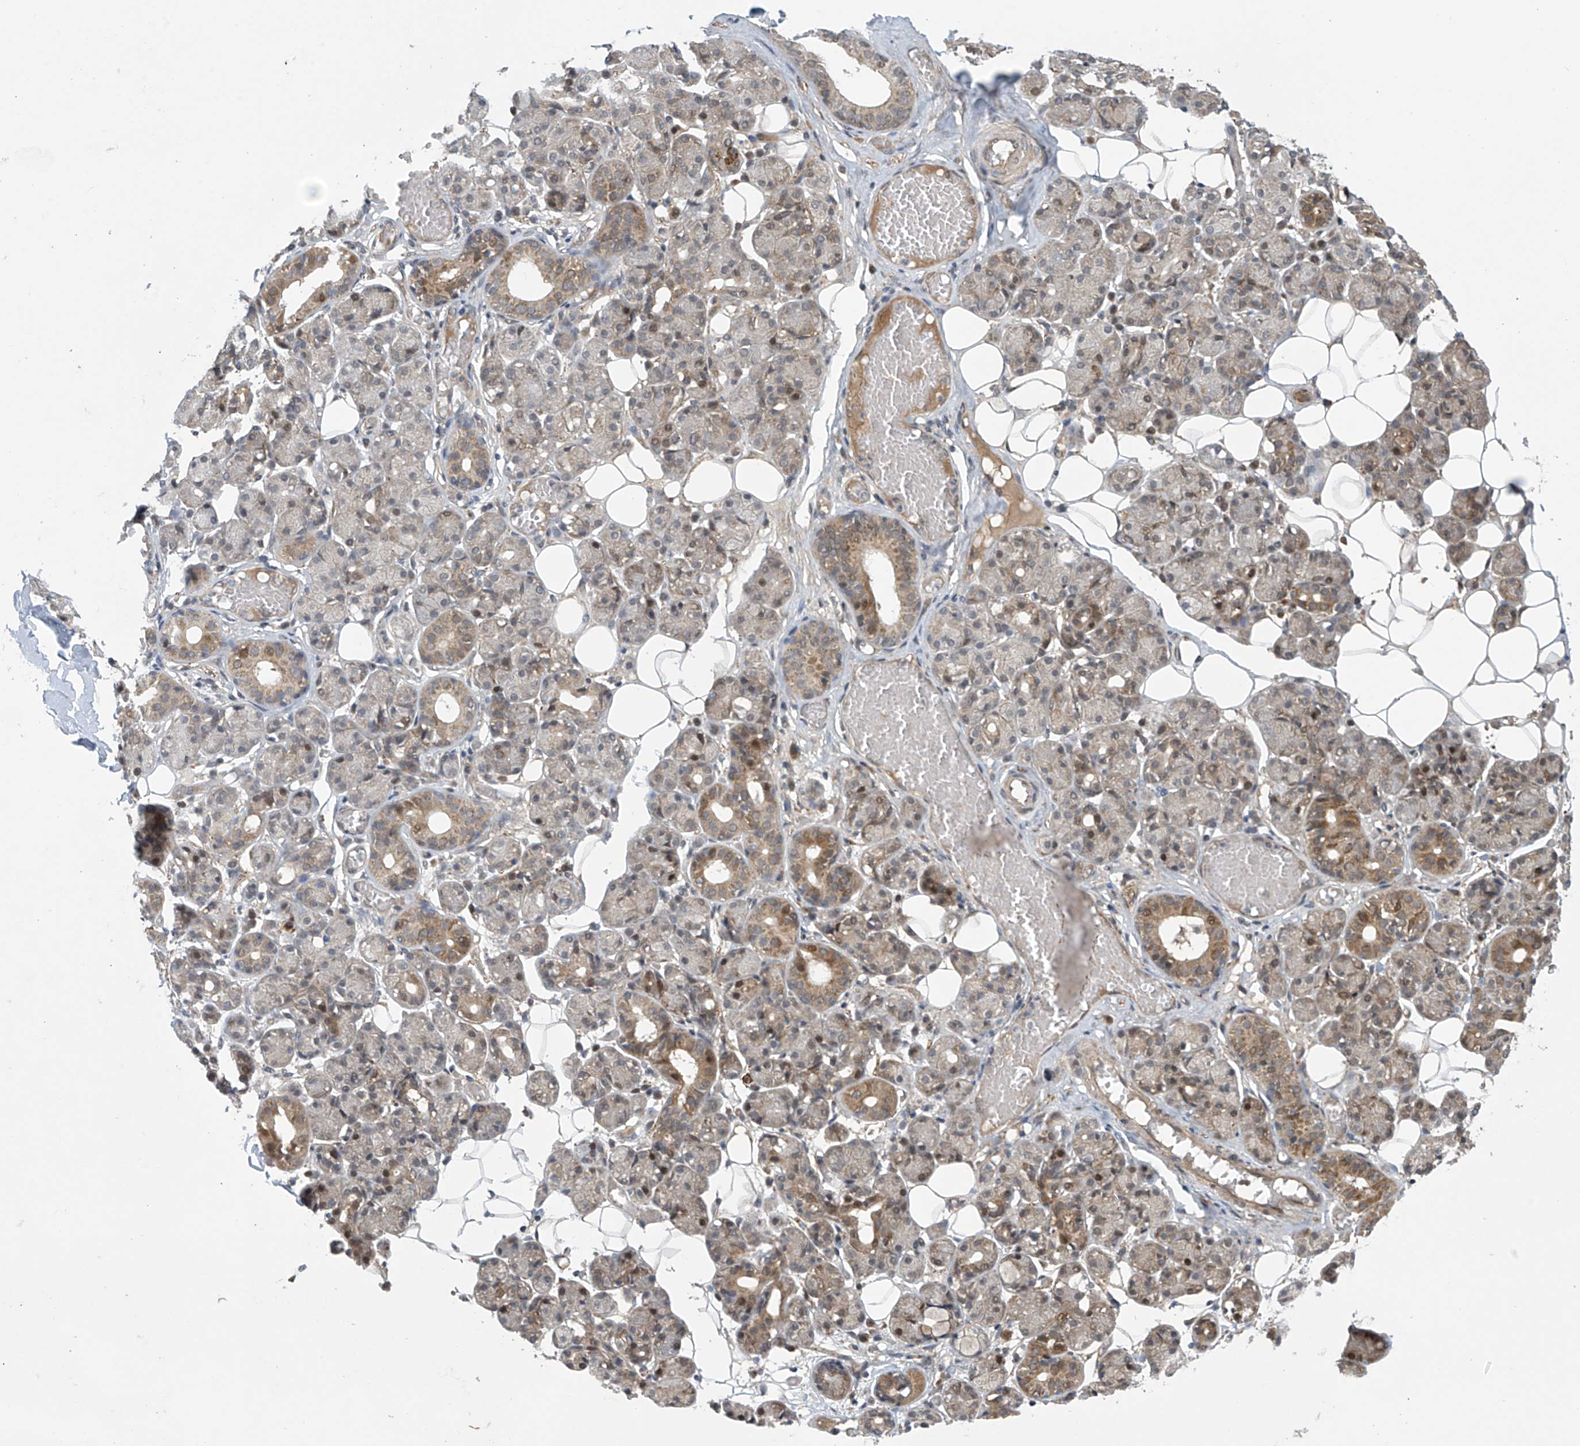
{"staining": {"intensity": "moderate", "quantity": "25%-75%", "location": "cytoplasmic/membranous,nuclear"}, "tissue": "salivary gland", "cell_type": "Glandular cells", "image_type": "normal", "snomed": [{"axis": "morphology", "description": "Normal tissue, NOS"}, {"axis": "topography", "description": "Salivary gland"}], "caption": "DAB (3,3'-diaminobenzidine) immunohistochemical staining of unremarkable salivary gland shows moderate cytoplasmic/membranous,nuclear protein expression in about 25%-75% of glandular cells.", "gene": "ABHD13", "patient": {"sex": "male", "age": 63}}